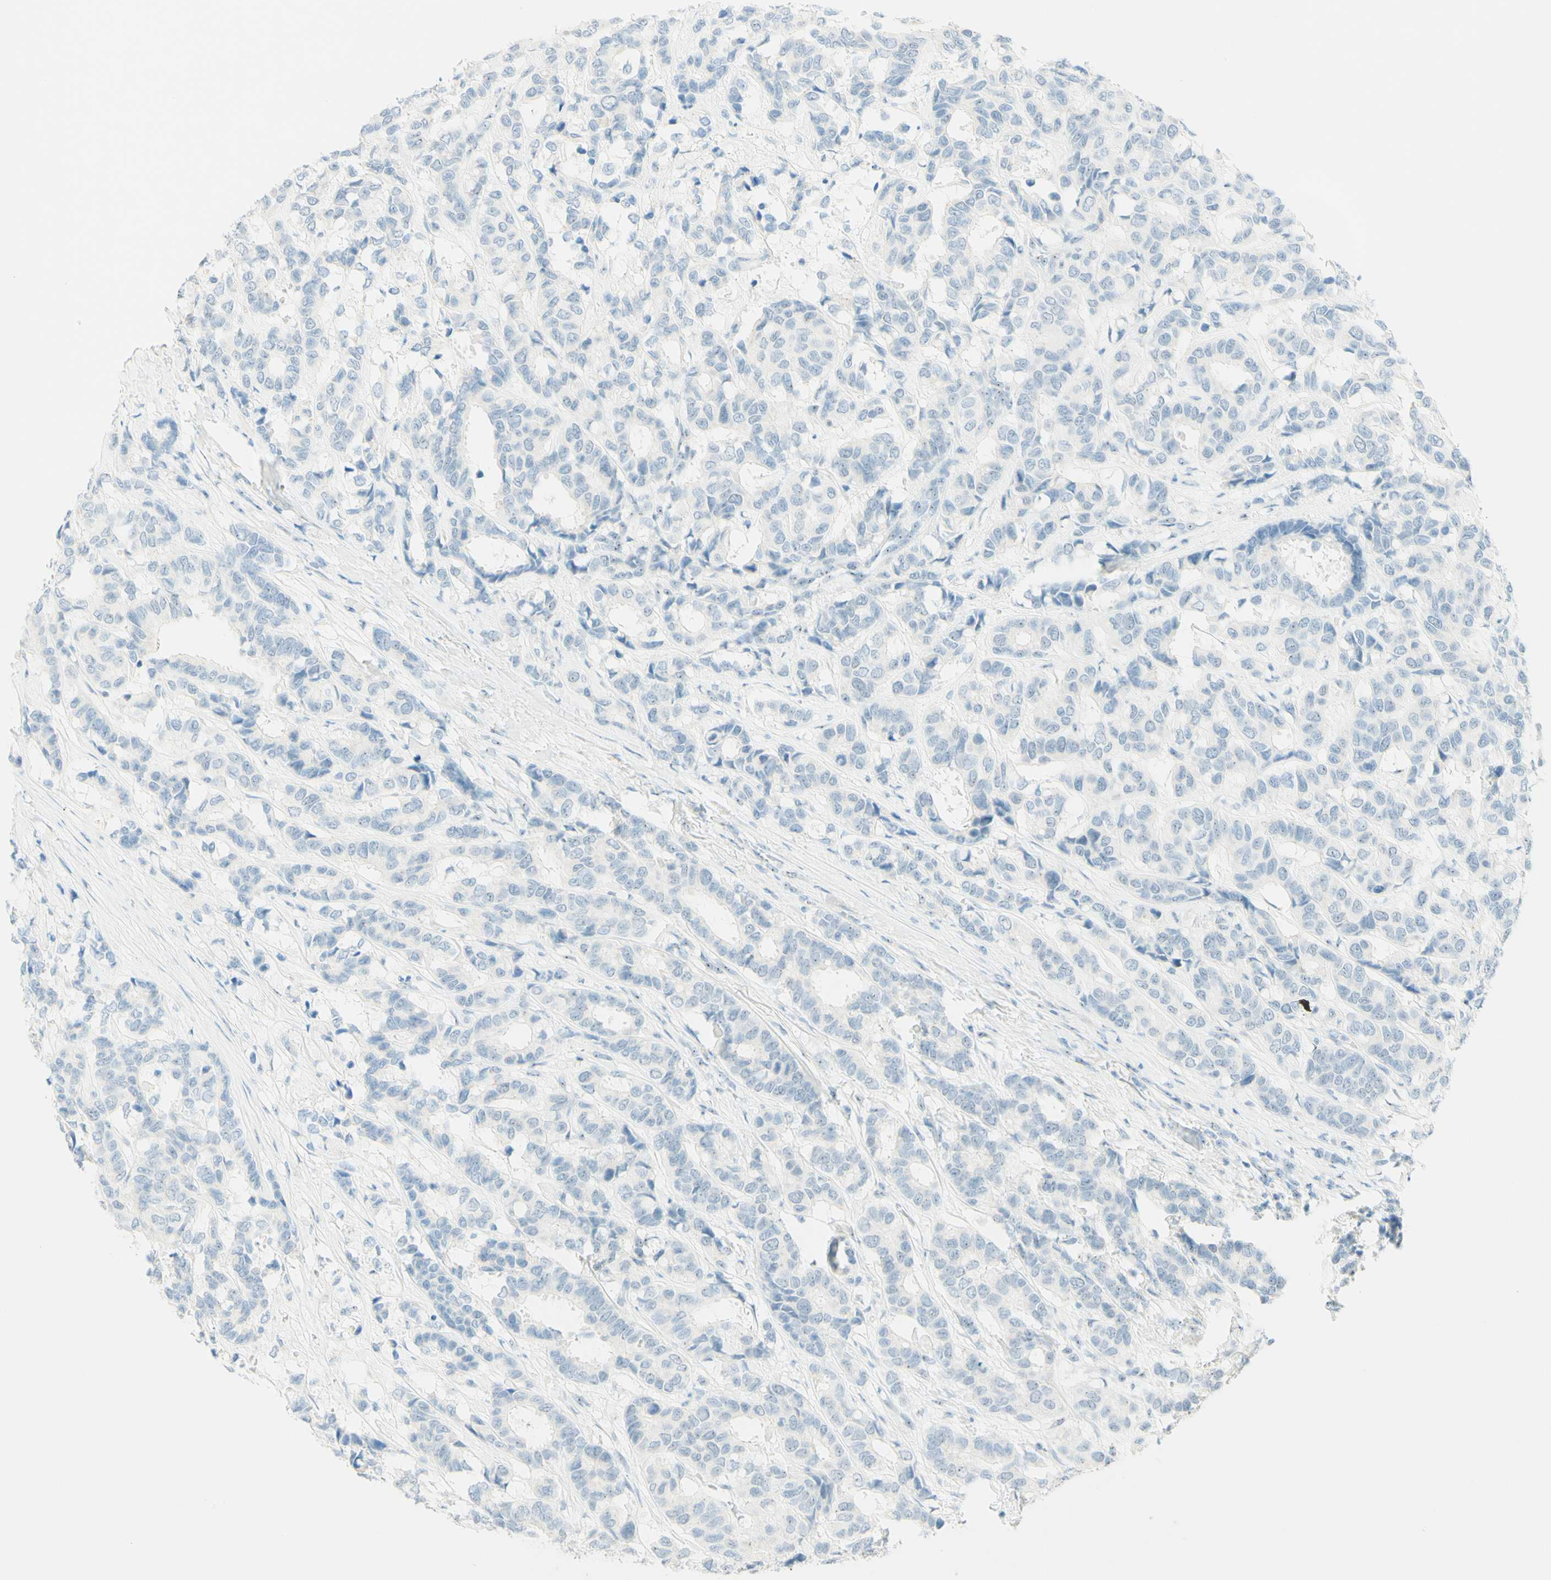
{"staining": {"intensity": "negative", "quantity": "none", "location": "none"}, "tissue": "breast cancer", "cell_type": "Tumor cells", "image_type": "cancer", "snomed": [{"axis": "morphology", "description": "Duct carcinoma"}, {"axis": "topography", "description": "Breast"}], "caption": "Tumor cells are negative for brown protein staining in breast invasive ductal carcinoma.", "gene": "FMR1NB", "patient": {"sex": "female", "age": 87}}